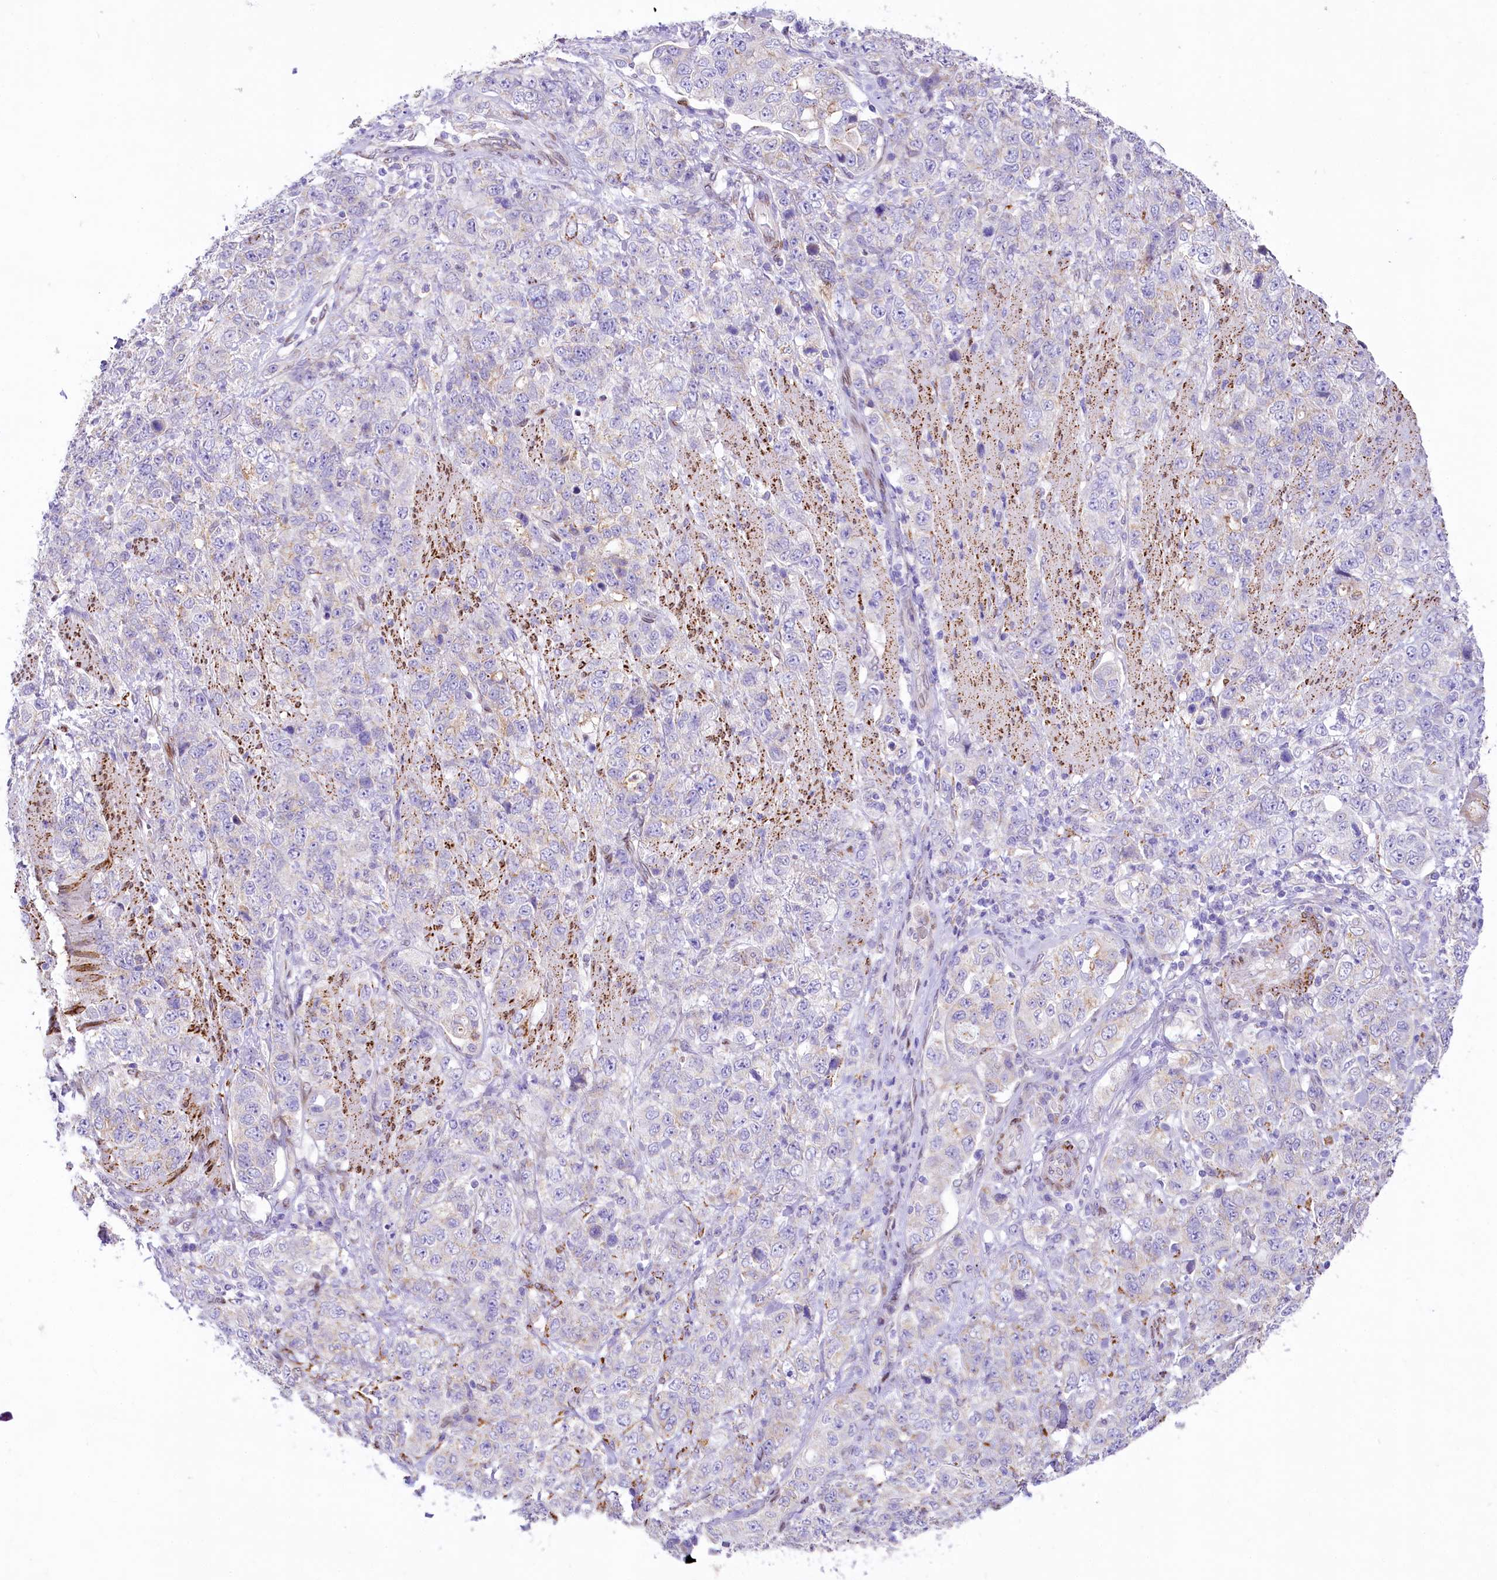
{"staining": {"intensity": "negative", "quantity": "none", "location": "none"}, "tissue": "stomach cancer", "cell_type": "Tumor cells", "image_type": "cancer", "snomed": [{"axis": "morphology", "description": "Adenocarcinoma, NOS"}, {"axis": "topography", "description": "Stomach"}], "caption": "IHC image of adenocarcinoma (stomach) stained for a protein (brown), which demonstrates no staining in tumor cells.", "gene": "PPIP5K2", "patient": {"sex": "male", "age": 48}}